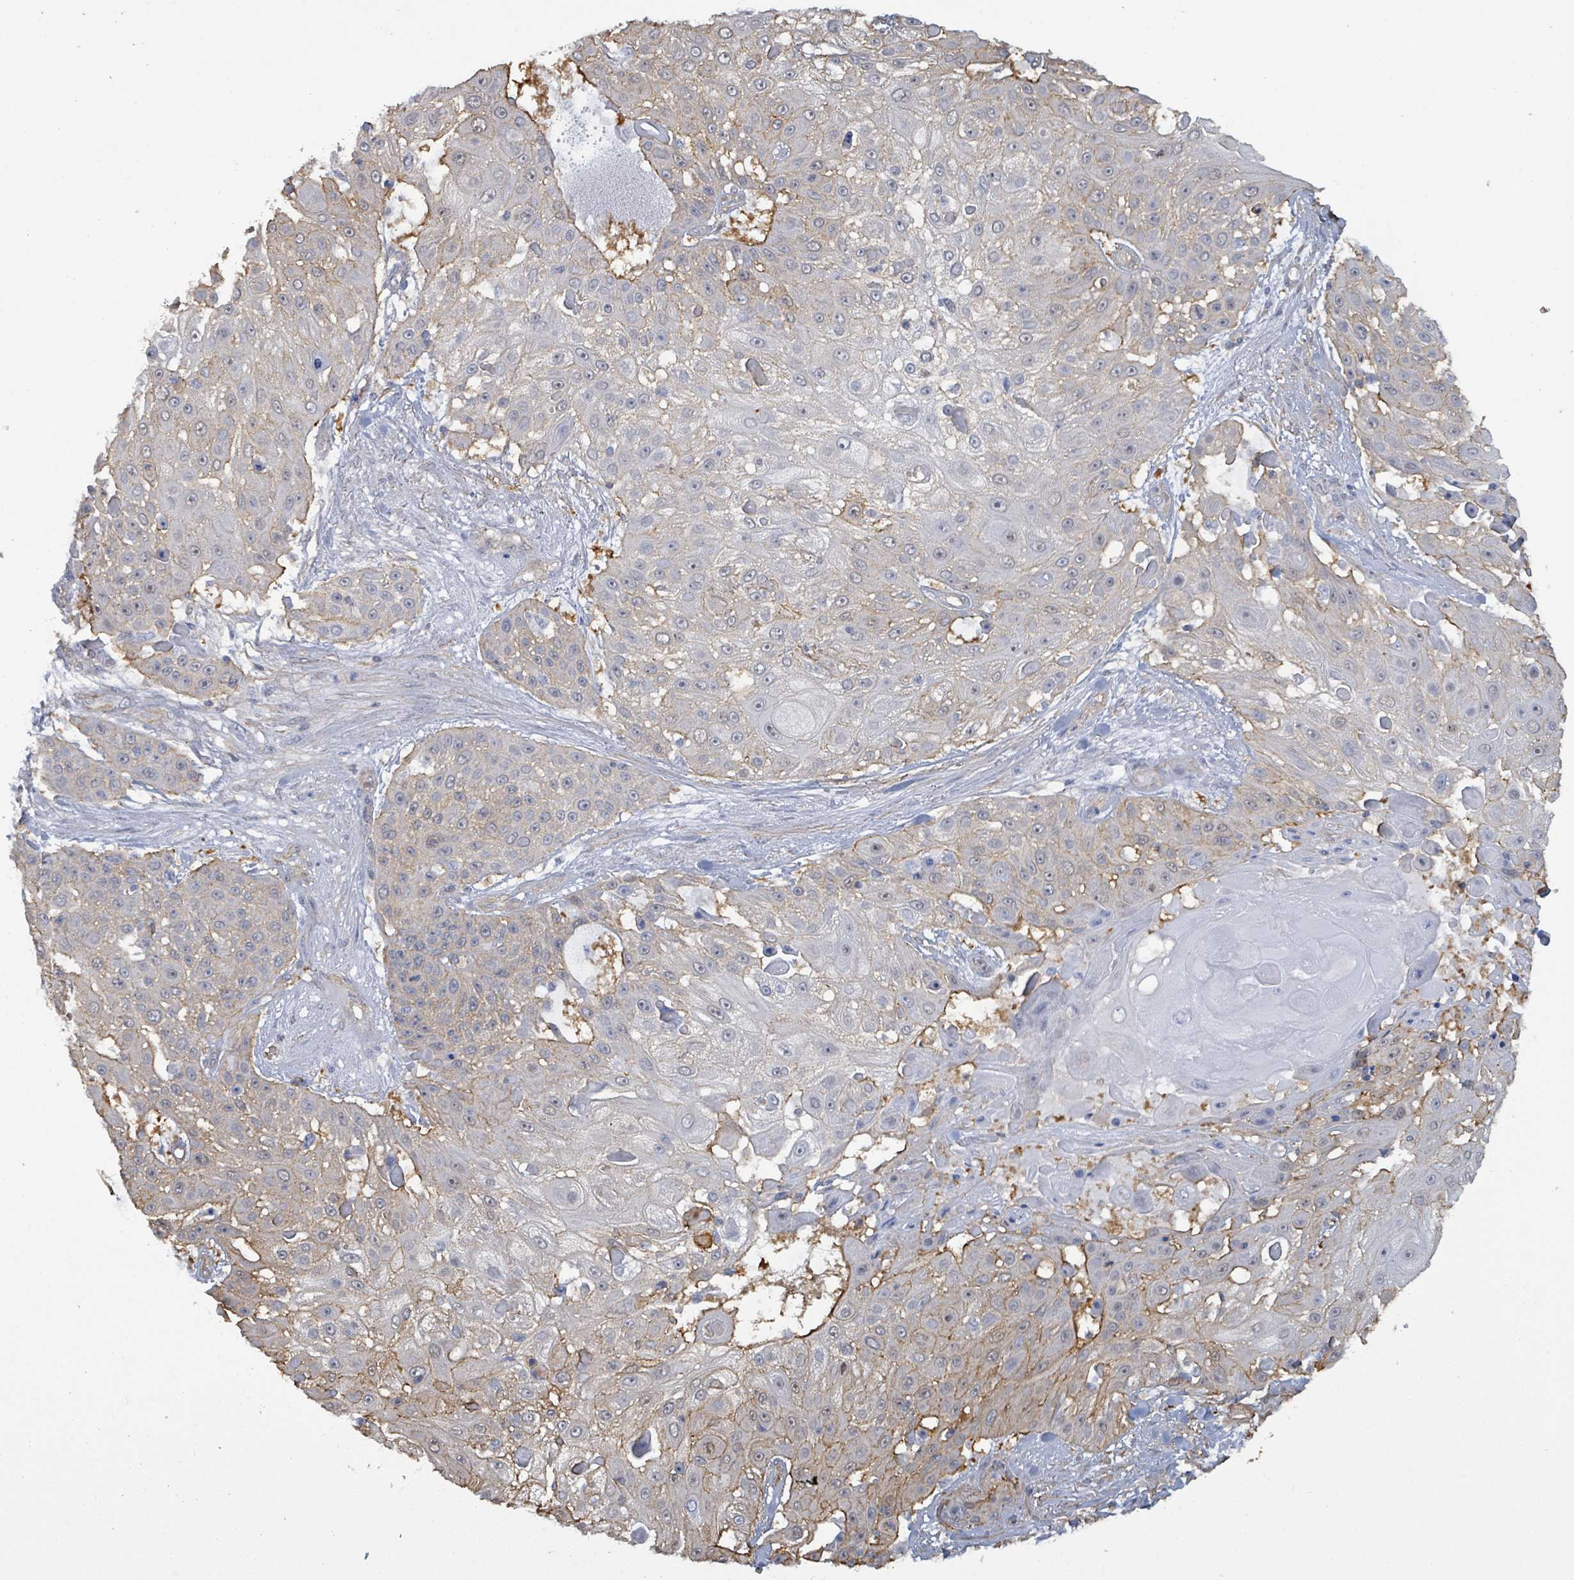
{"staining": {"intensity": "moderate", "quantity": "<25%", "location": "cytoplasmic/membranous"}, "tissue": "skin cancer", "cell_type": "Tumor cells", "image_type": "cancer", "snomed": [{"axis": "morphology", "description": "Squamous cell carcinoma, NOS"}, {"axis": "topography", "description": "Skin"}], "caption": "Immunohistochemistry (IHC) of human squamous cell carcinoma (skin) displays low levels of moderate cytoplasmic/membranous staining in approximately <25% of tumor cells.", "gene": "PRKRIP1", "patient": {"sex": "female", "age": 86}}